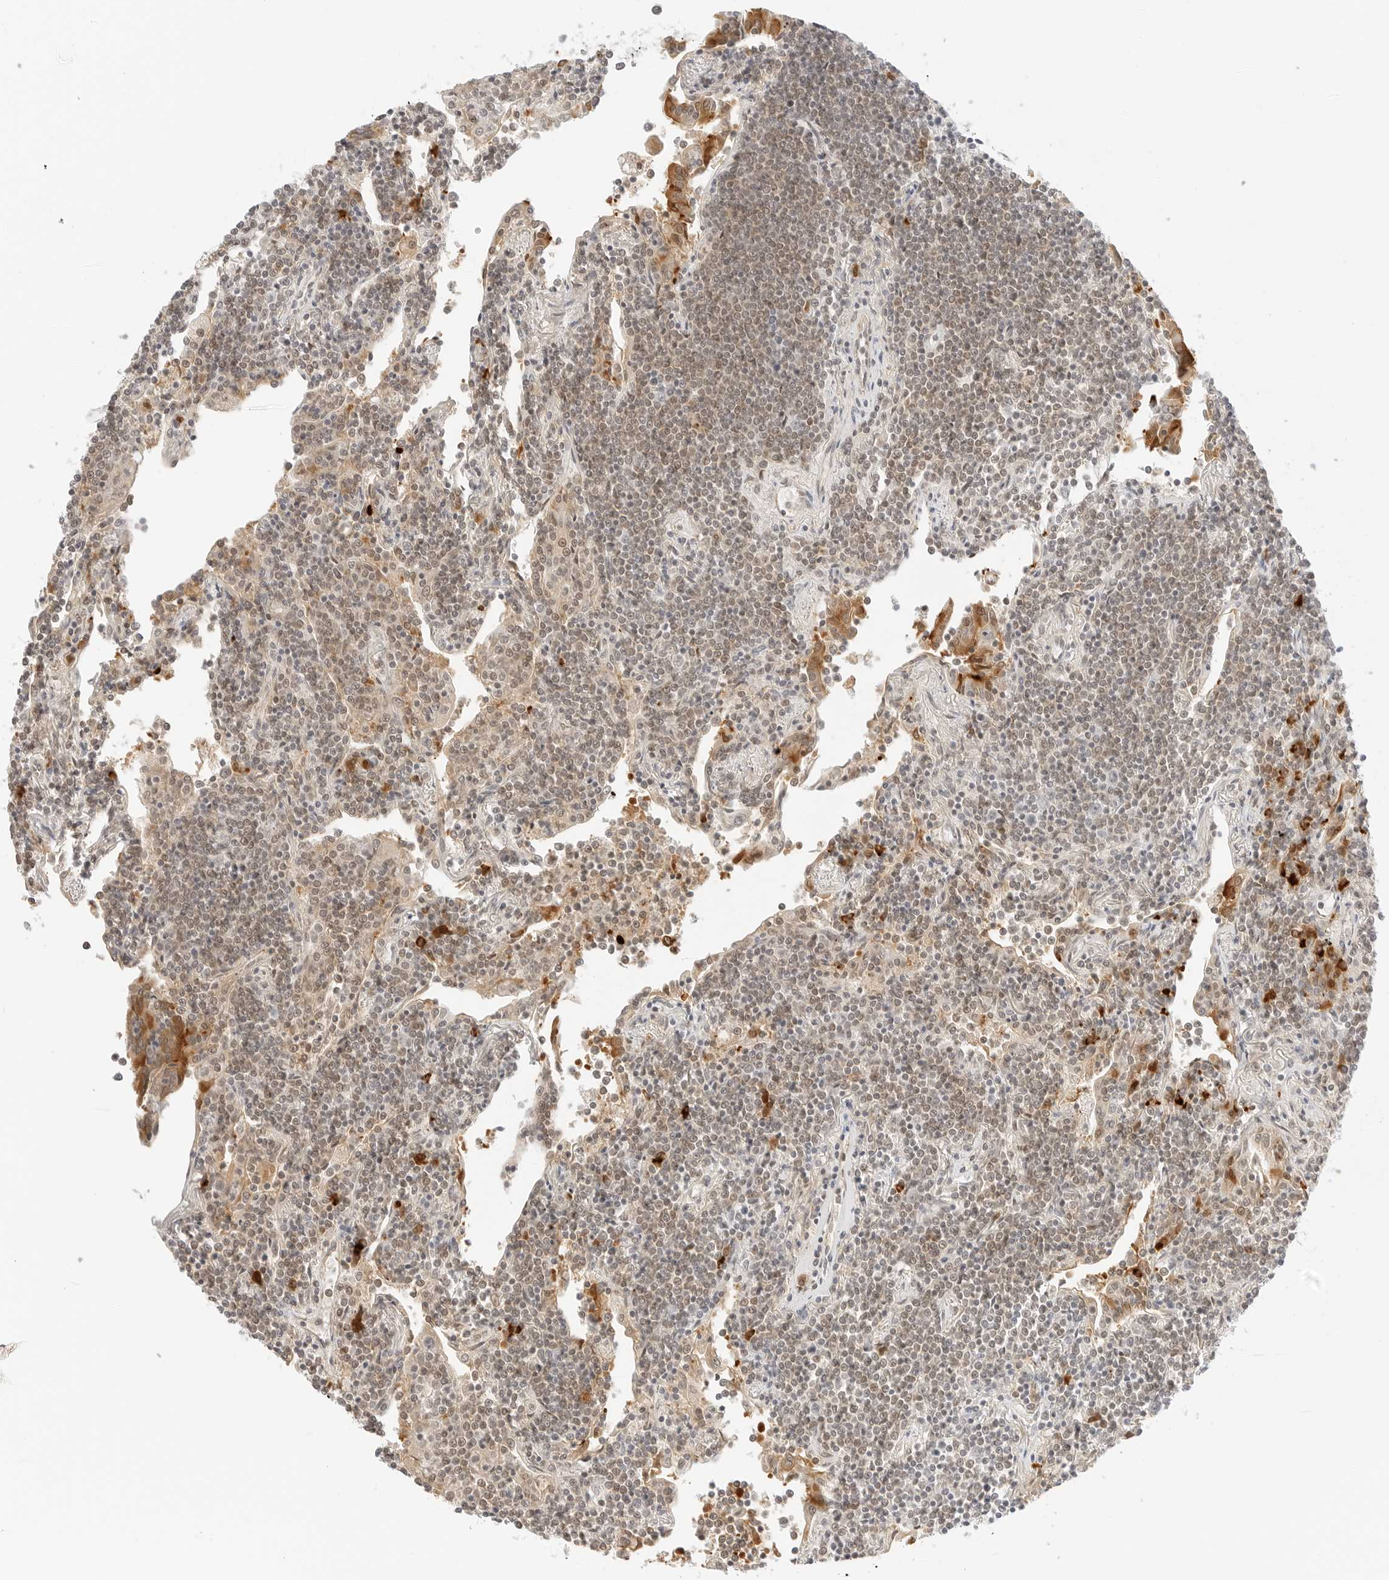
{"staining": {"intensity": "moderate", "quantity": ">75%", "location": "nuclear"}, "tissue": "lymphoma", "cell_type": "Tumor cells", "image_type": "cancer", "snomed": [{"axis": "morphology", "description": "Malignant lymphoma, non-Hodgkin's type, Low grade"}, {"axis": "topography", "description": "Lung"}], "caption": "Immunohistochemical staining of human malignant lymphoma, non-Hodgkin's type (low-grade) reveals moderate nuclear protein expression in approximately >75% of tumor cells.", "gene": "TEKT2", "patient": {"sex": "female", "age": 71}}